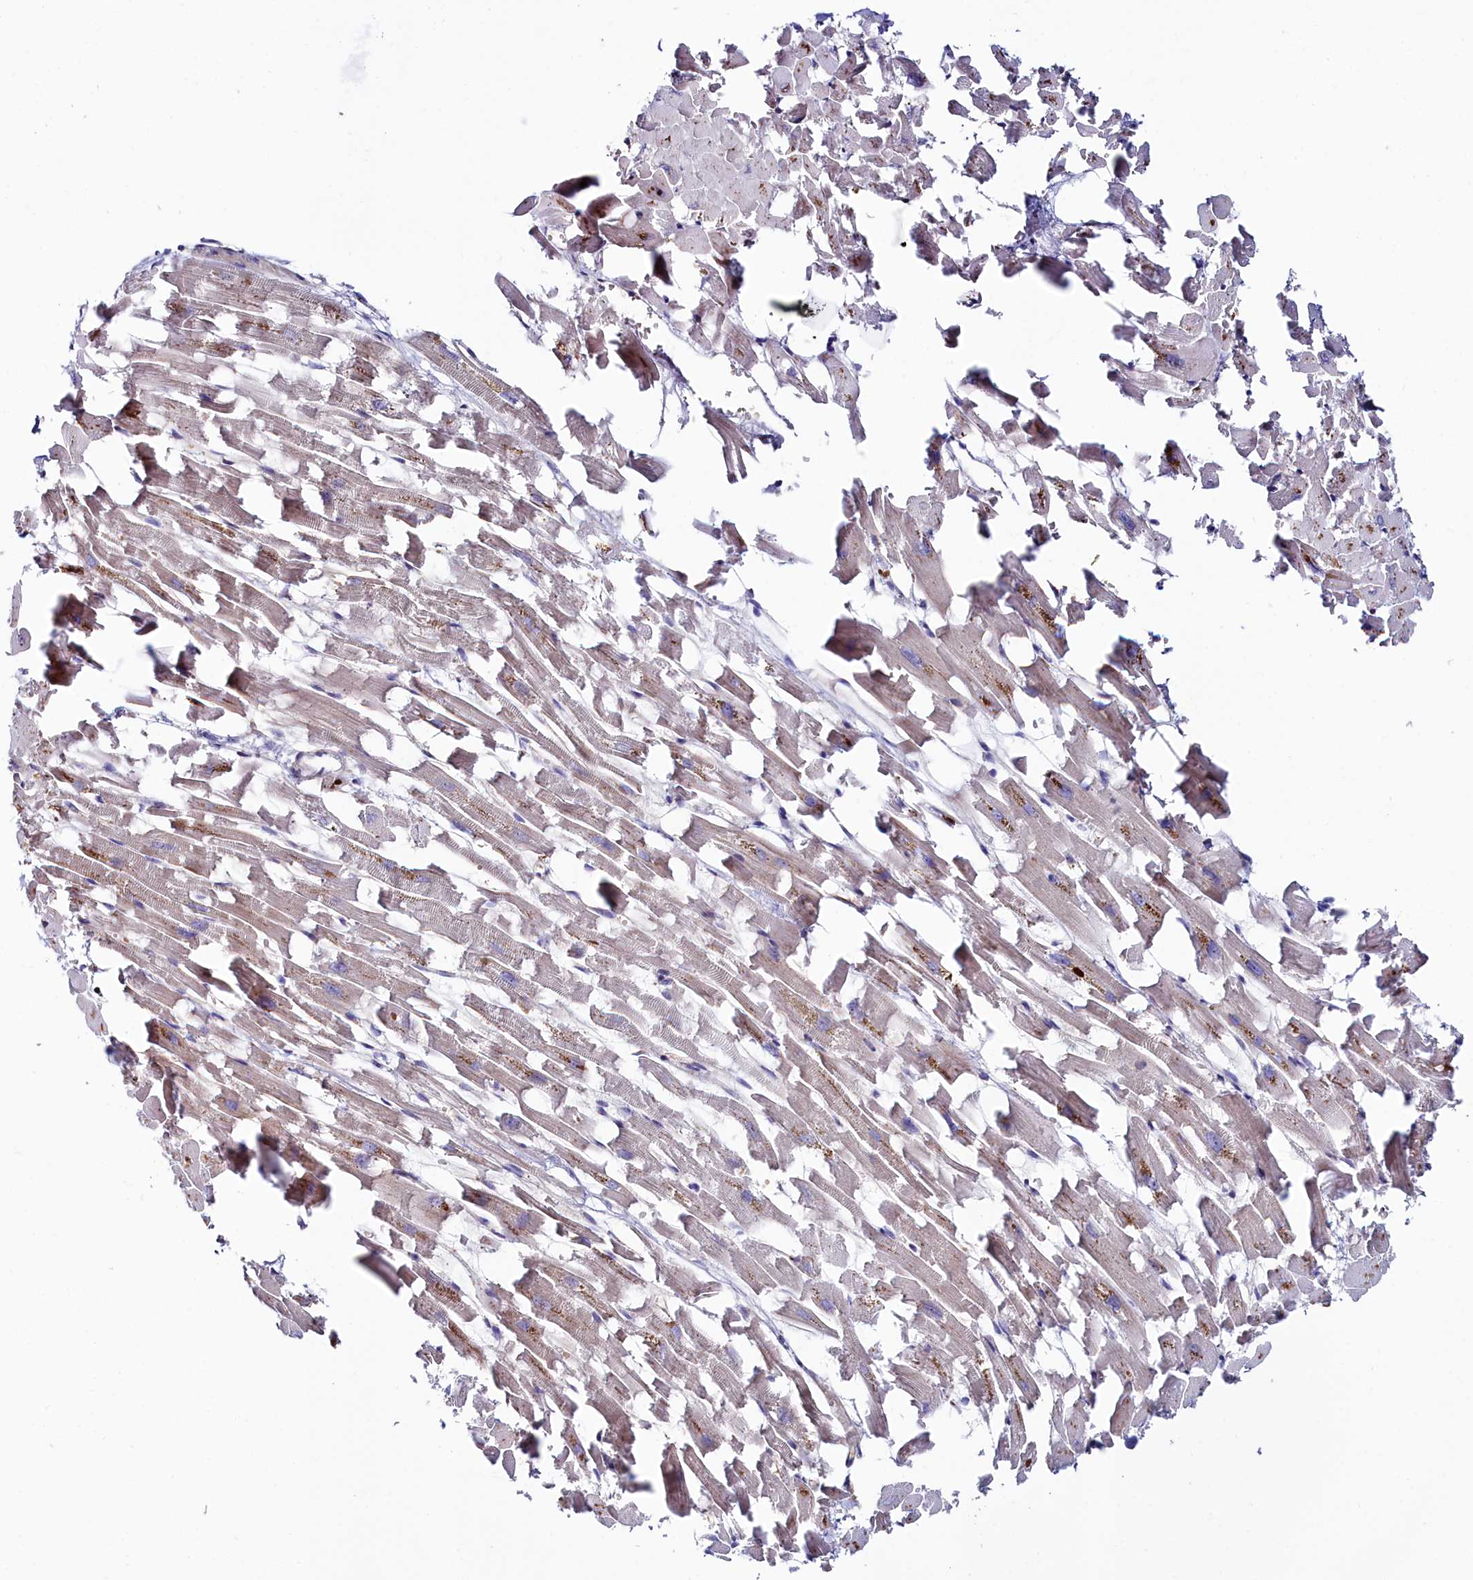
{"staining": {"intensity": "weak", "quantity": "<25%", "location": "cytoplasmic/membranous"}, "tissue": "heart muscle", "cell_type": "Cardiomyocytes", "image_type": "normal", "snomed": [{"axis": "morphology", "description": "Normal tissue, NOS"}, {"axis": "topography", "description": "Heart"}], "caption": "Immunohistochemistry (IHC) of normal heart muscle exhibits no positivity in cardiomyocytes. (DAB (3,3'-diaminobenzidine) IHC, high magnification).", "gene": "KCTD18", "patient": {"sex": "female", "age": 64}}